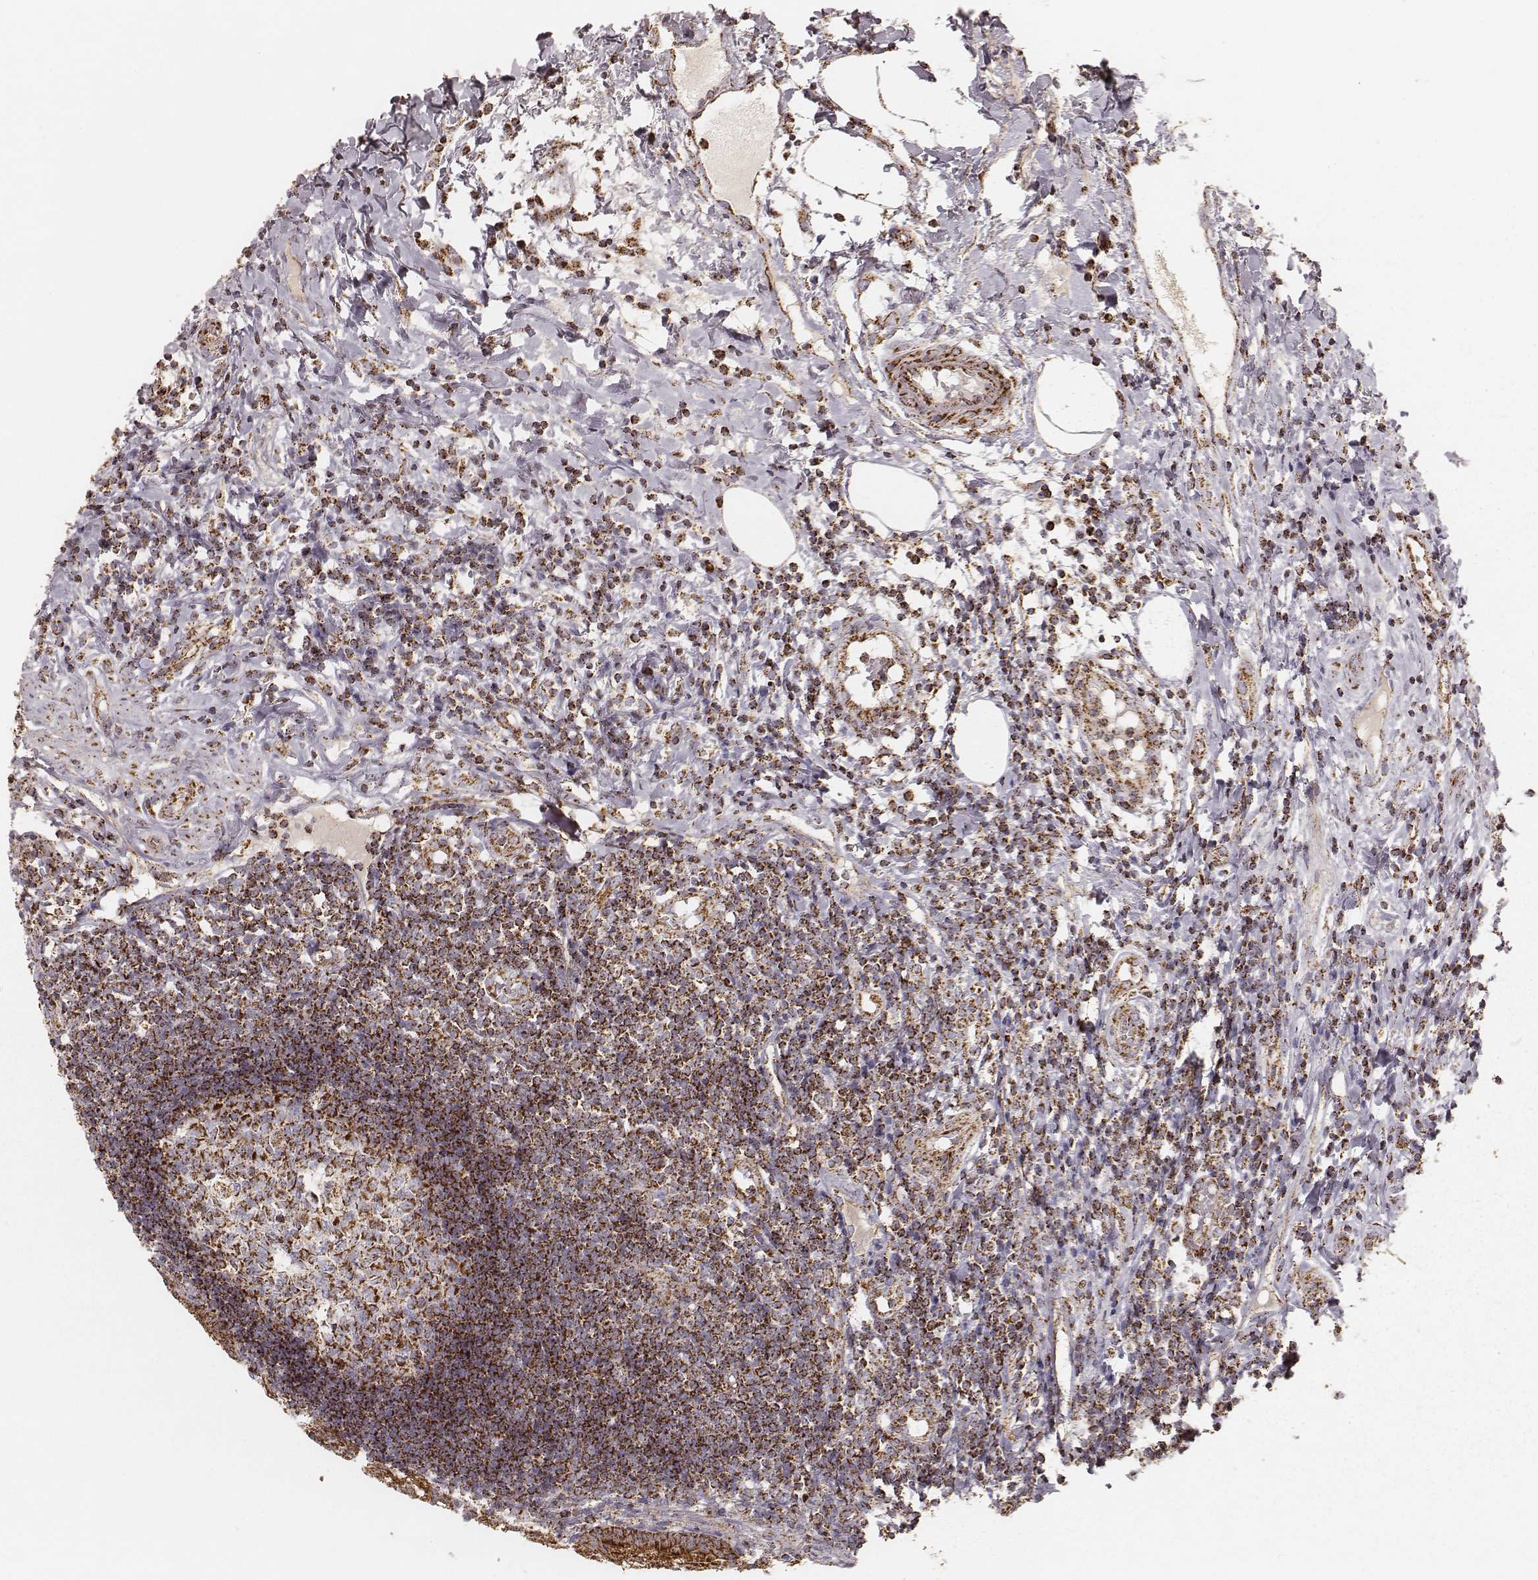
{"staining": {"intensity": "strong", "quantity": ">75%", "location": "cytoplasmic/membranous"}, "tissue": "appendix", "cell_type": "Glandular cells", "image_type": "normal", "snomed": [{"axis": "morphology", "description": "Normal tissue, NOS"}, {"axis": "morphology", "description": "Inflammation, NOS"}, {"axis": "topography", "description": "Appendix"}], "caption": "Immunohistochemistry image of unremarkable appendix stained for a protein (brown), which reveals high levels of strong cytoplasmic/membranous expression in approximately >75% of glandular cells.", "gene": "CS", "patient": {"sex": "male", "age": 16}}